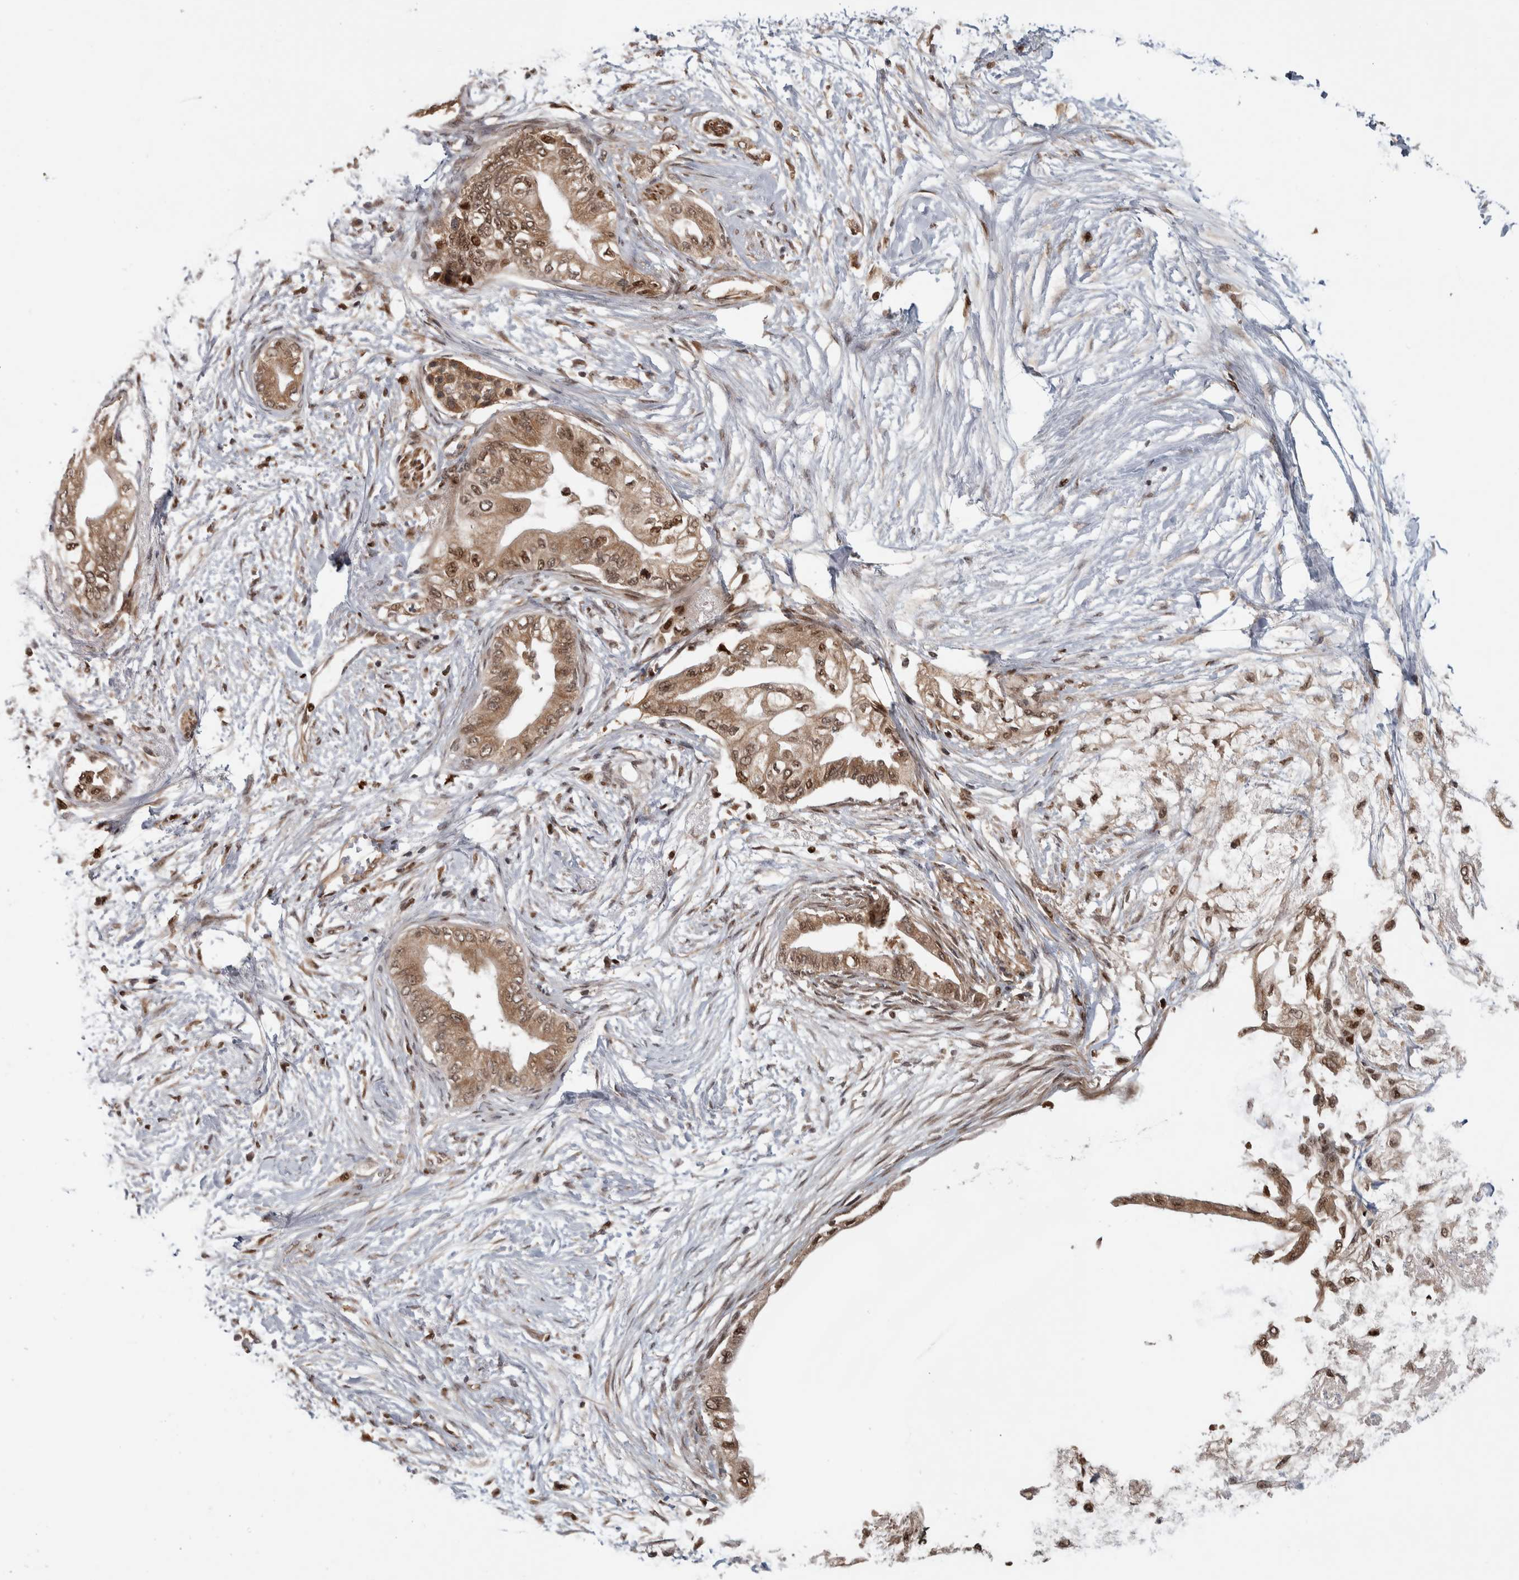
{"staining": {"intensity": "moderate", "quantity": ">75%", "location": "cytoplasmic/membranous,nuclear"}, "tissue": "pancreatic cancer", "cell_type": "Tumor cells", "image_type": "cancer", "snomed": [{"axis": "morphology", "description": "Normal tissue, NOS"}, {"axis": "morphology", "description": "Adenocarcinoma, NOS"}, {"axis": "topography", "description": "Pancreas"}, {"axis": "topography", "description": "Duodenum"}], "caption": "Human pancreatic cancer (adenocarcinoma) stained for a protein (brown) shows moderate cytoplasmic/membranous and nuclear positive staining in approximately >75% of tumor cells.", "gene": "RPS6KA4", "patient": {"sex": "female", "age": 60}}